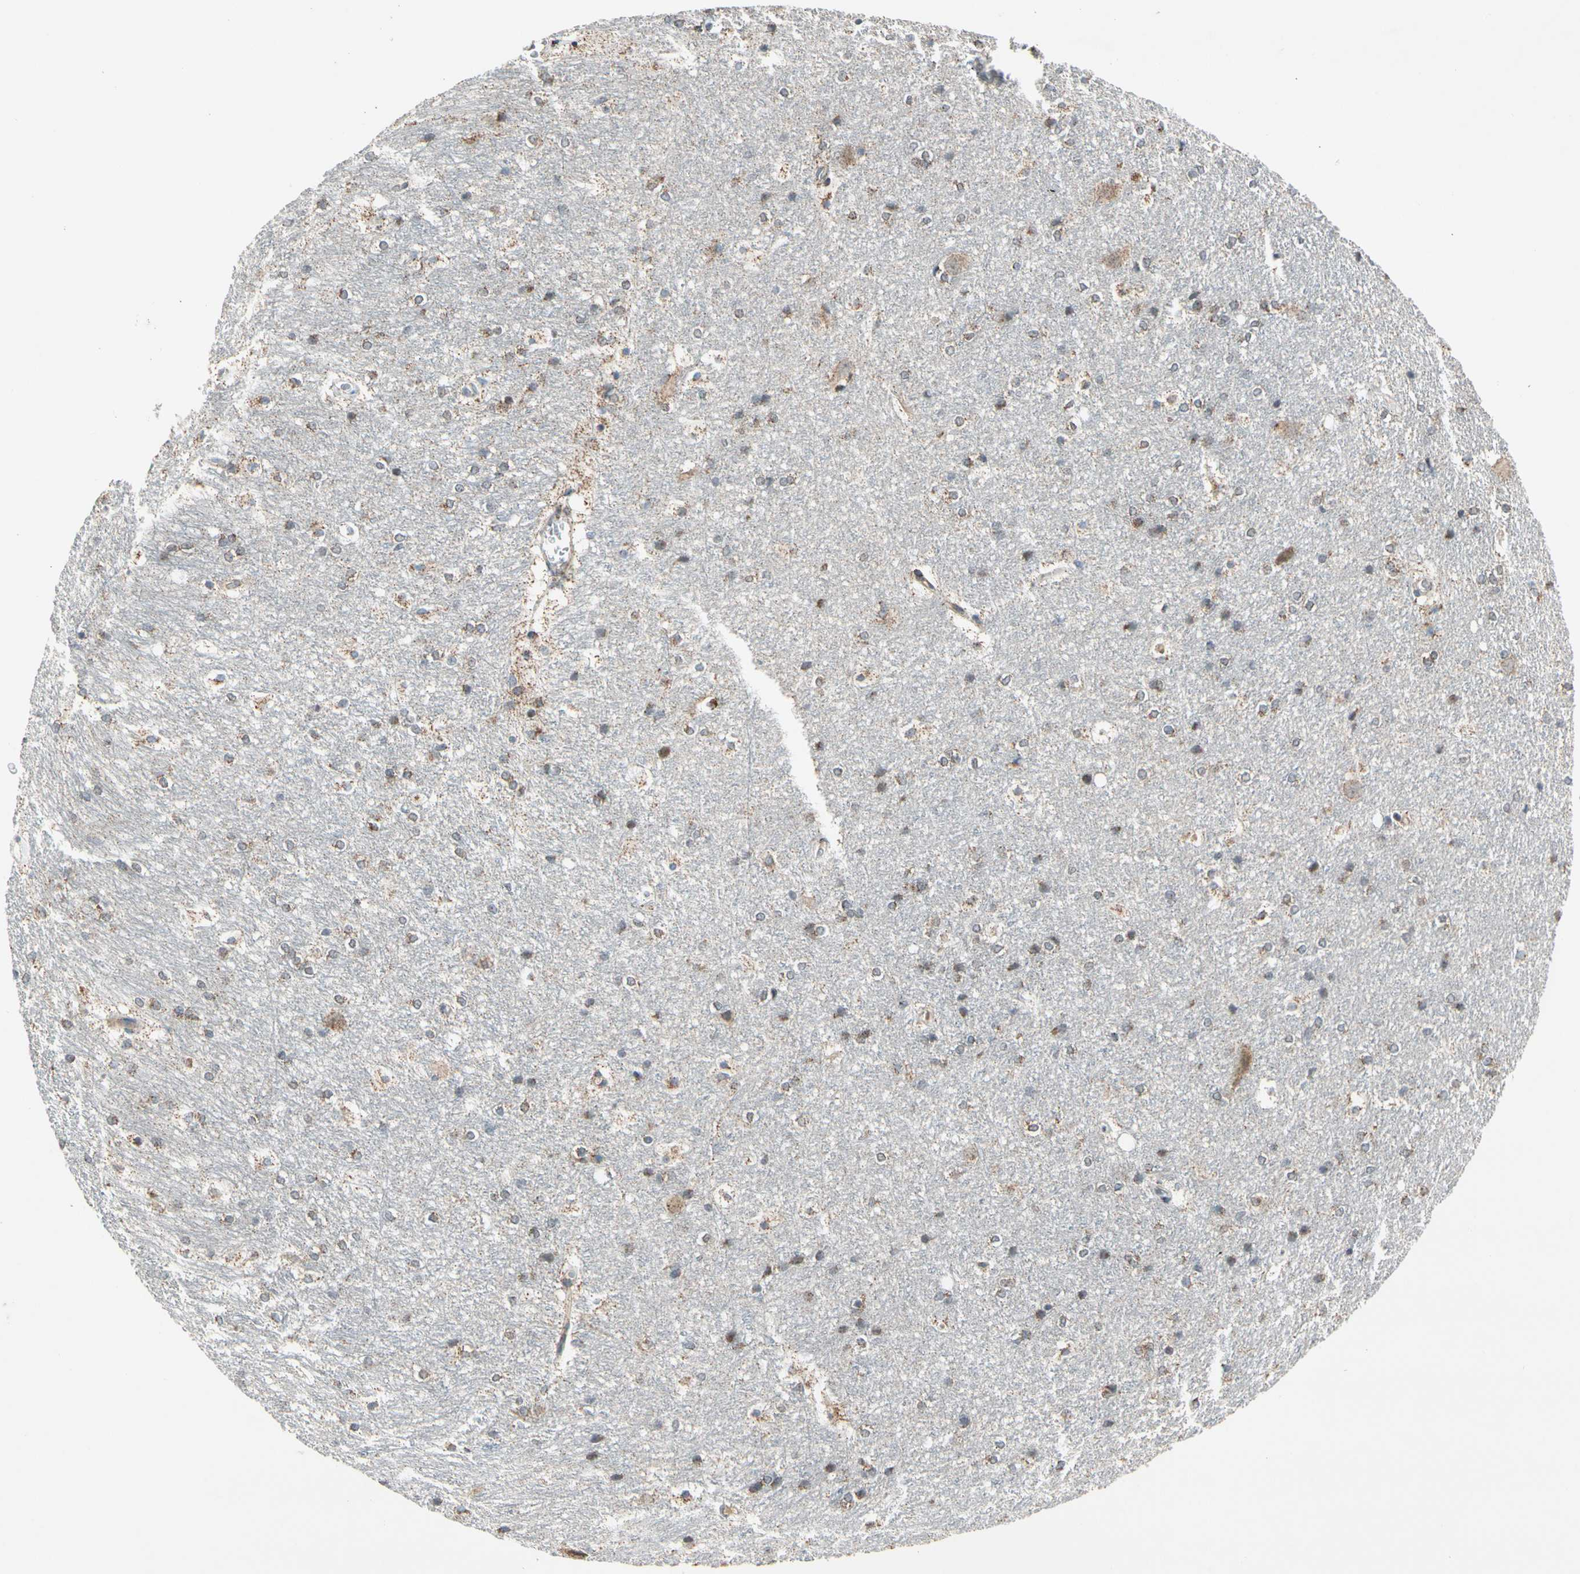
{"staining": {"intensity": "weak", "quantity": "<25%", "location": "cytoplasmic/membranous"}, "tissue": "hippocampus", "cell_type": "Glial cells", "image_type": "normal", "snomed": [{"axis": "morphology", "description": "Normal tissue, NOS"}, {"axis": "topography", "description": "Hippocampus"}], "caption": "Immunohistochemistry (IHC) of benign human hippocampus demonstrates no staining in glial cells.", "gene": "KHDC4", "patient": {"sex": "female", "age": 19}}